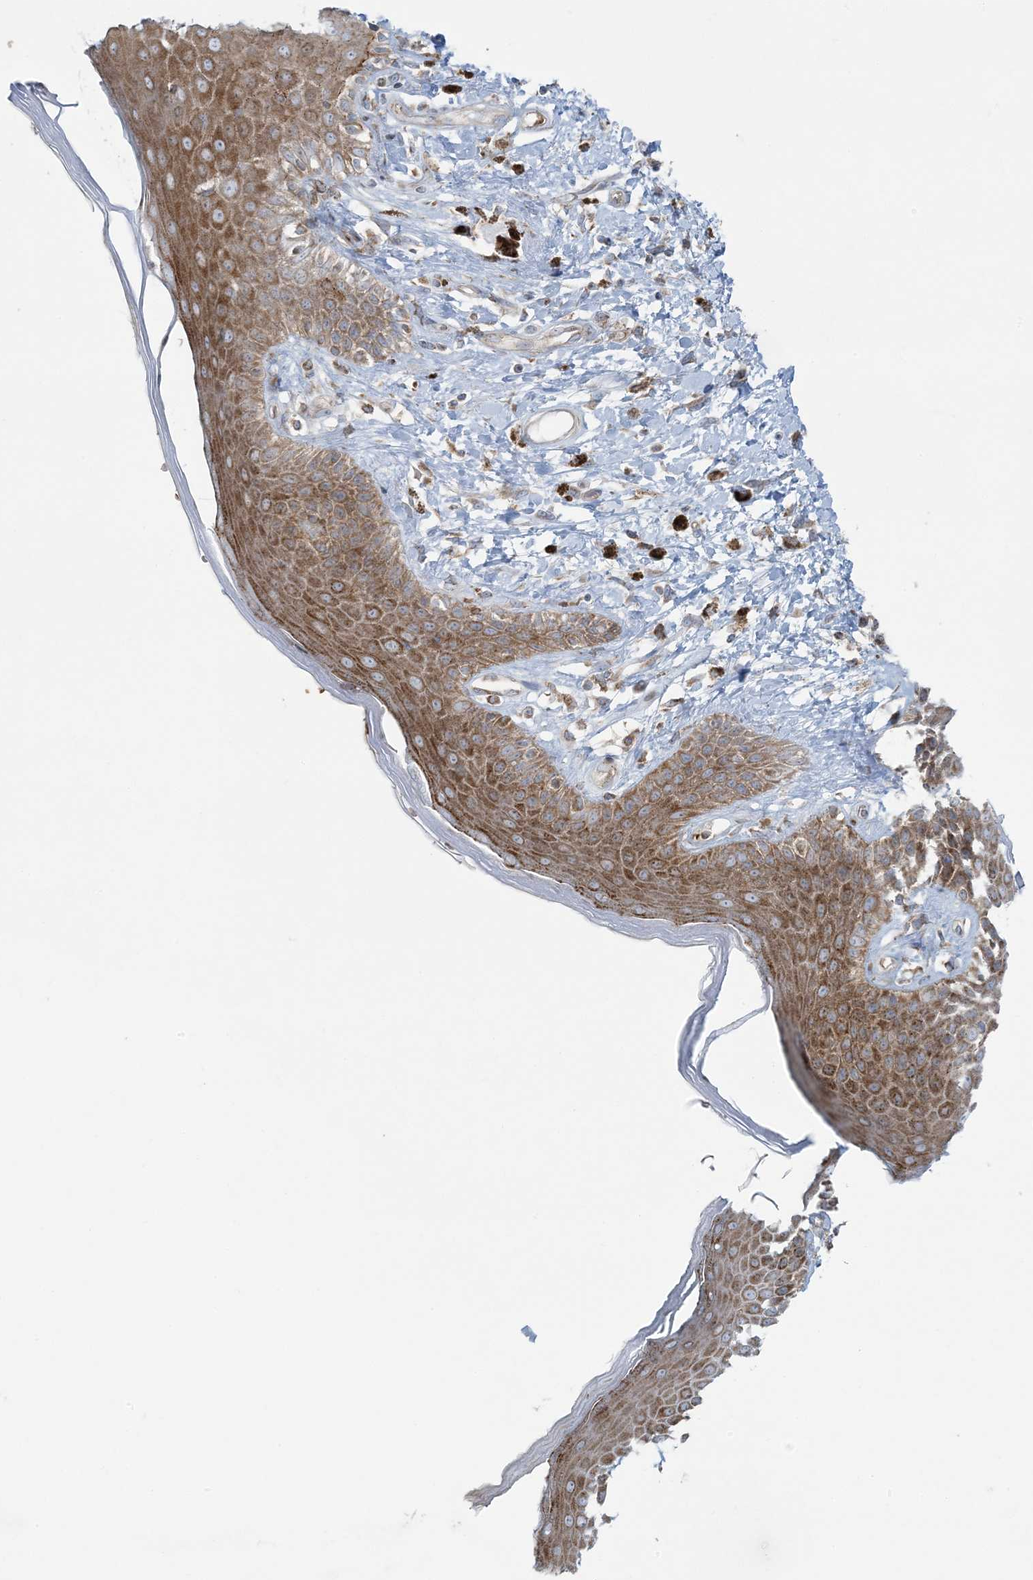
{"staining": {"intensity": "moderate", "quantity": ">75%", "location": "cytoplasmic/membranous"}, "tissue": "skin", "cell_type": "Epidermal cells", "image_type": "normal", "snomed": [{"axis": "morphology", "description": "Normal tissue, NOS"}, {"axis": "topography", "description": "Anal"}], "caption": "Immunohistochemical staining of benign human skin displays >75% levels of moderate cytoplasmic/membranous protein positivity in approximately >75% of epidermal cells. (Stains: DAB (3,3'-diaminobenzidine) in brown, nuclei in blue, Microscopy: brightfield microscopy at high magnification).", "gene": "PIK3R4", "patient": {"sex": "female", "age": 78}}